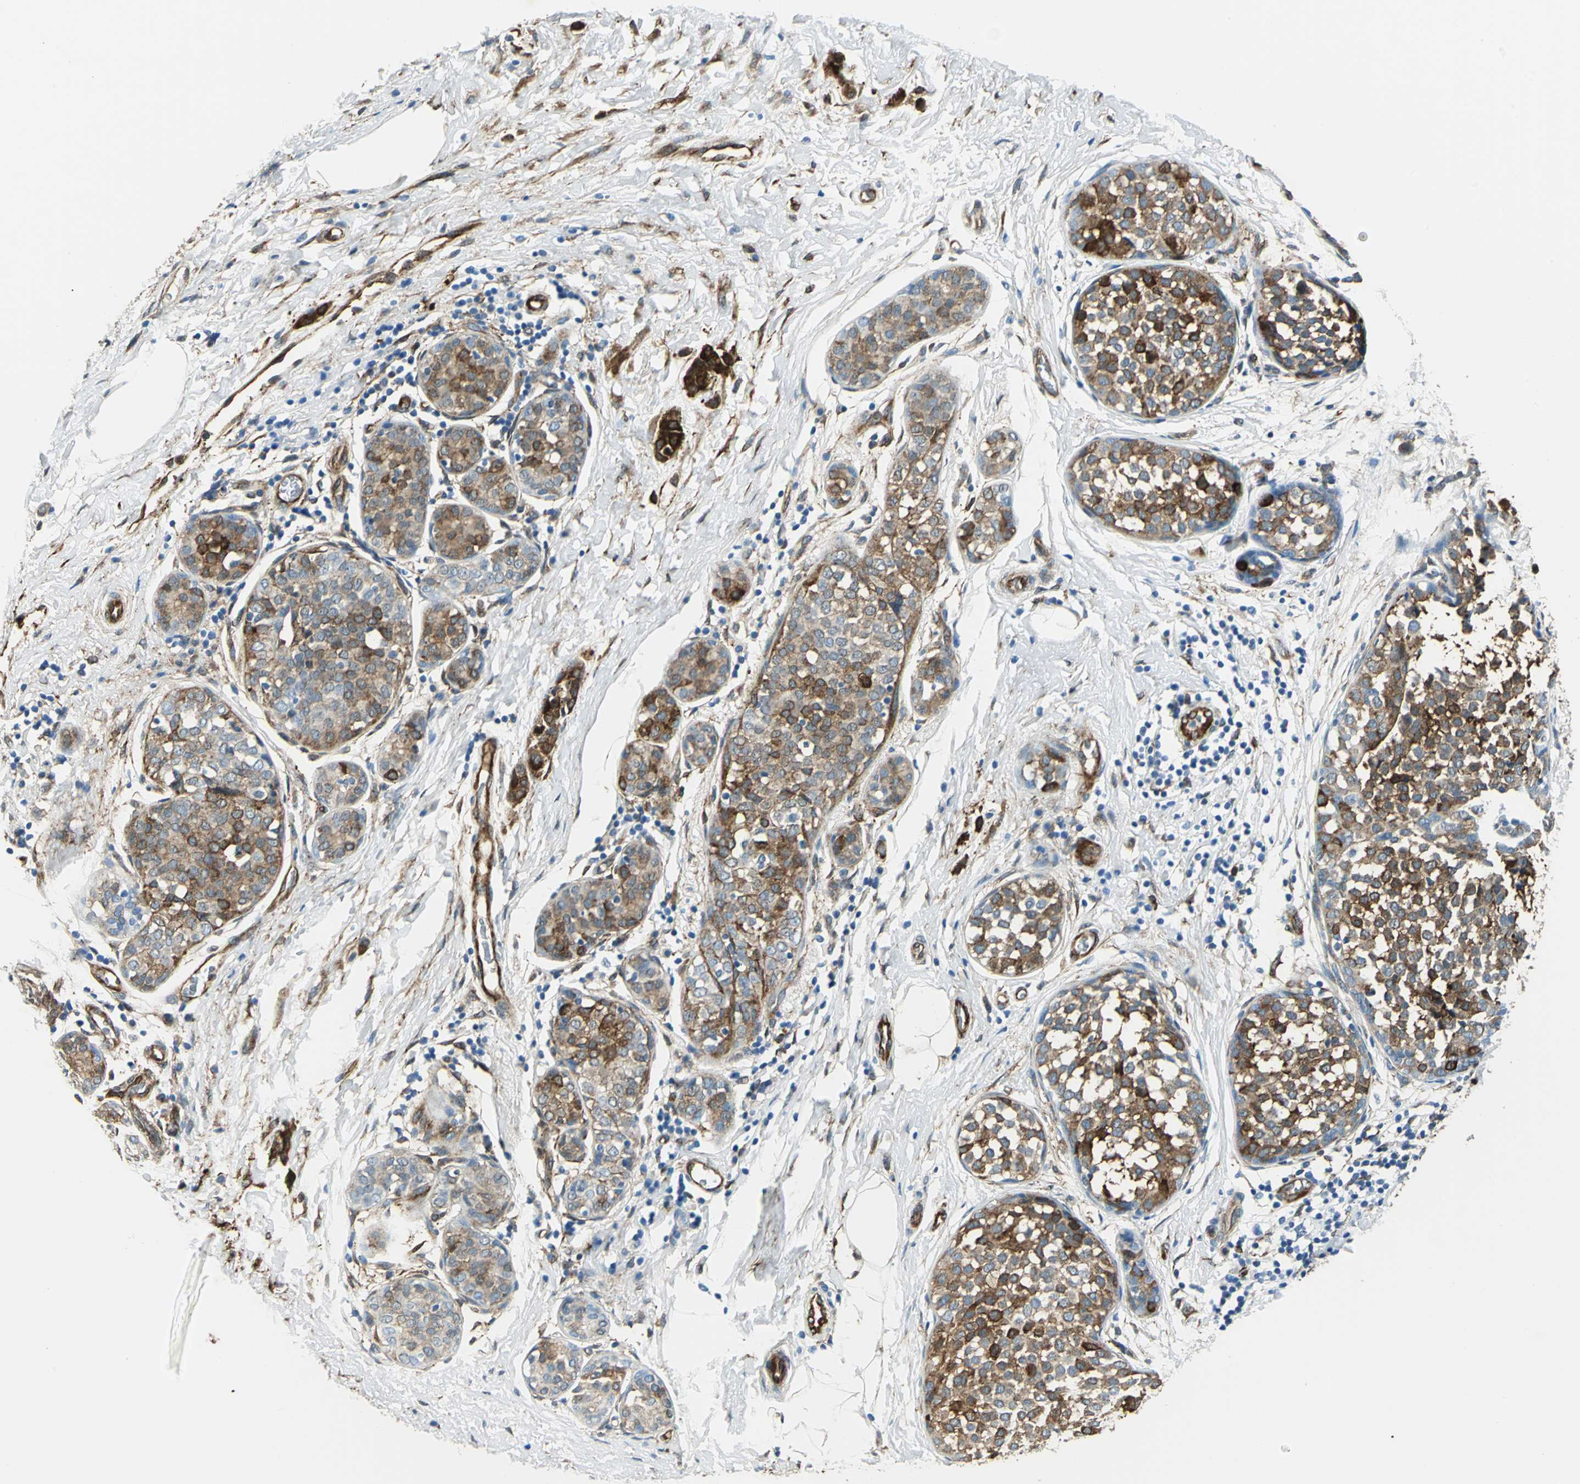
{"staining": {"intensity": "moderate", "quantity": ">75%", "location": "cytoplasmic/membranous"}, "tissue": "breast cancer", "cell_type": "Tumor cells", "image_type": "cancer", "snomed": [{"axis": "morphology", "description": "Lobular carcinoma, in situ"}, {"axis": "morphology", "description": "Lobular carcinoma"}, {"axis": "topography", "description": "Breast"}], "caption": "Human lobular carcinoma in situ (breast) stained with a protein marker displays moderate staining in tumor cells.", "gene": "HSPB1", "patient": {"sex": "female", "age": 41}}